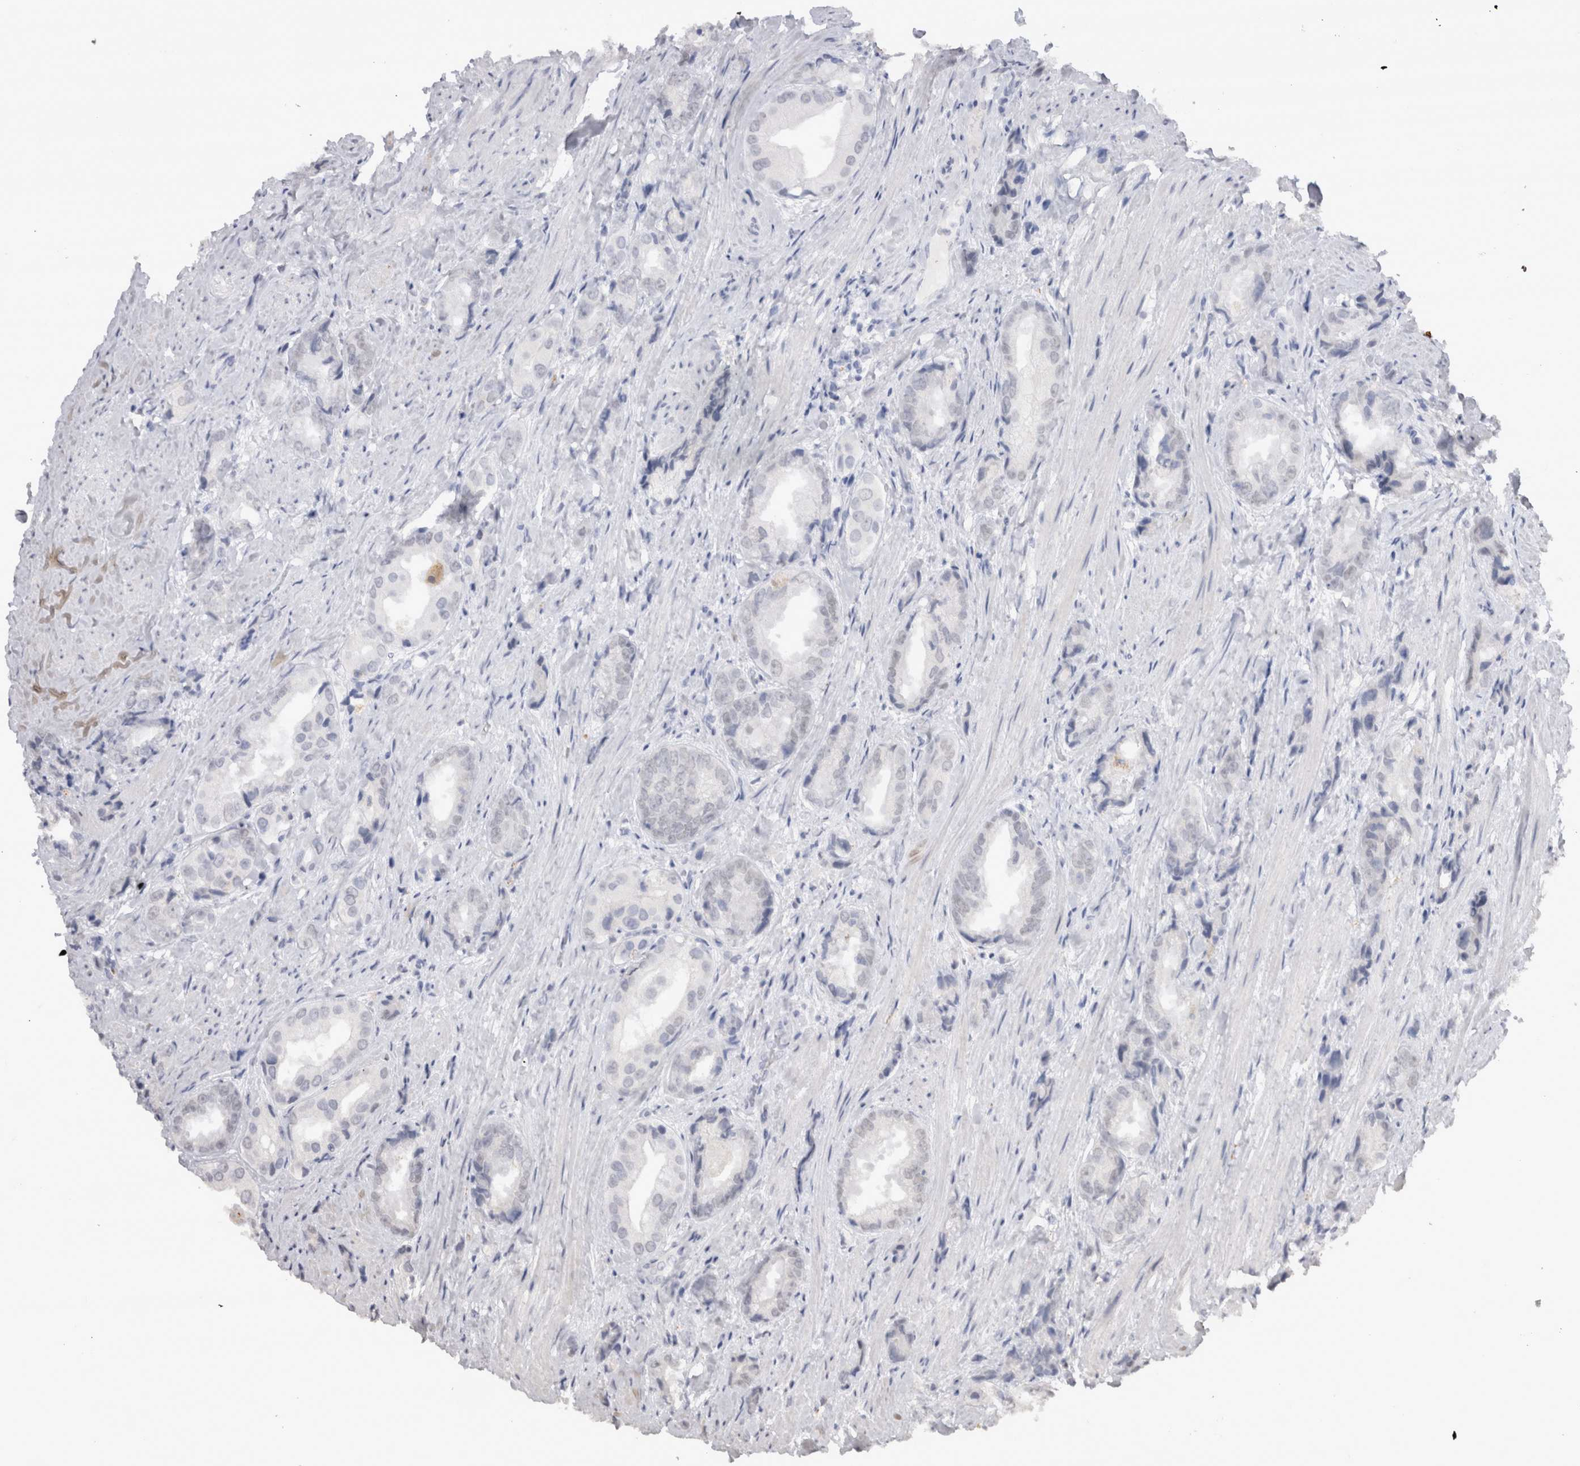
{"staining": {"intensity": "negative", "quantity": "none", "location": "none"}, "tissue": "prostate cancer", "cell_type": "Tumor cells", "image_type": "cancer", "snomed": [{"axis": "morphology", "description": "Adenocarcinoma, High grade"}, {"axis": "topography", "description": "Prostate"}], "caption": "Tumor cells show no significant positivity in prostate cancer.", "gene": "CDH17", "patient": {"sex": "male", "age": 61}}